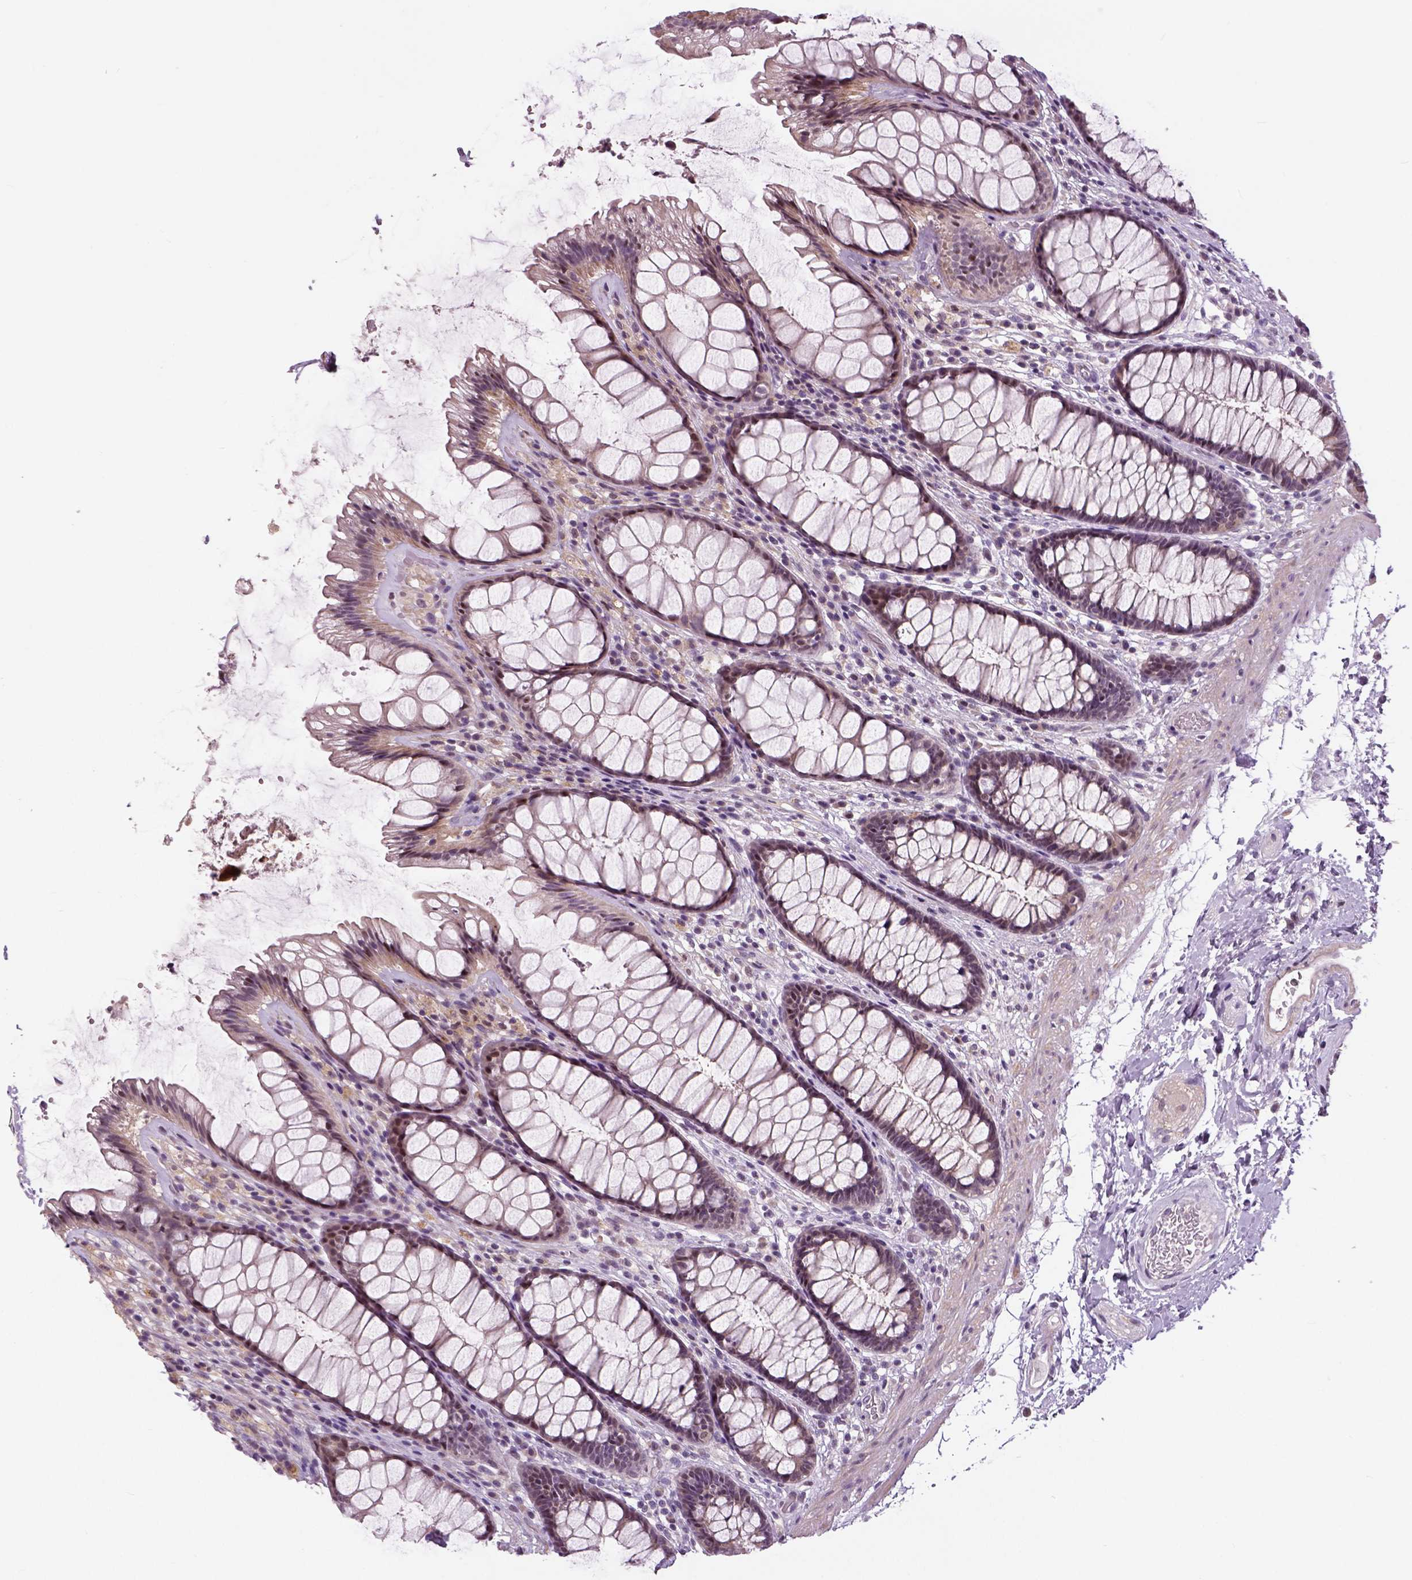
{"staining": {"intensity": "negative", "quantity": "none", "location": "none"}, "tissue": "rectum", "cell_type": "Glandular cells", "image_type": "normal", "snomed": [{"axis": "morphology", "description": "Normal tissue, NOS"}, {"axis": "topography", "description": "Rectum"}], "caption": "Glandular cells show no significant positivity in normal rectum.", "gene": "NECAB1", "patient": {"sex": "male", "age": 72}}